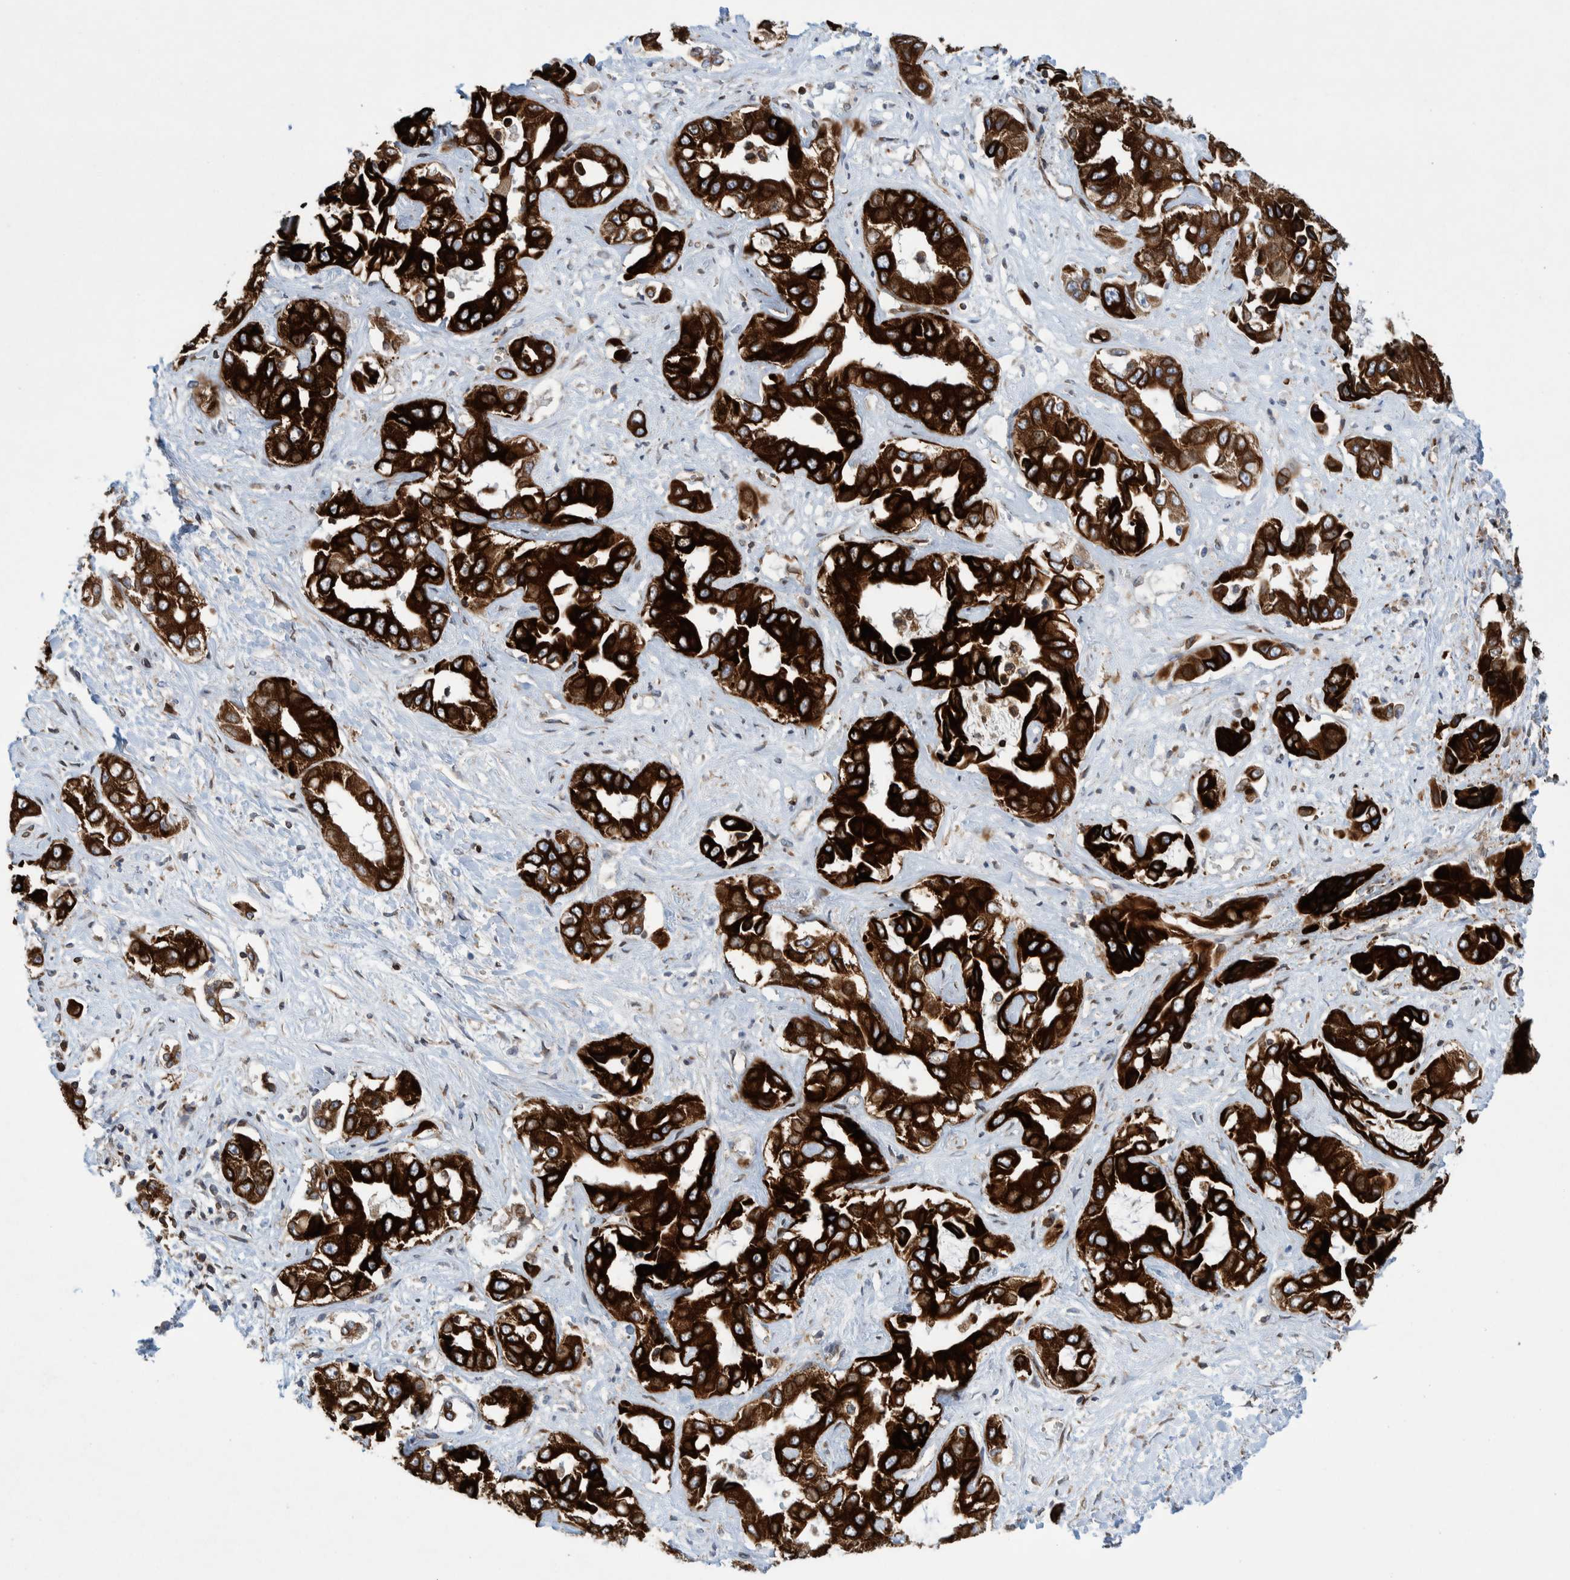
{"staining": {"intensity": "strong", "quantity": ">75%", "location": "cytoplasmic/membranous"}, "tissue": "liver cancer", "cell_type": "Tumor cells", "image_type": "cancer", "snomed": [{"axis": "morphology", "description": "Cholangiocarcinoma"}, {"axis": "topography", "description": "Liver"}], "caption": "This histopathology image exhibits IHC staining of liver cancer (cholangiocarcinoma), with high strong cytoplasmic/membranous expression in approximately >75% of tumor cells.", "gene": "THEM6", "patient": {"sex": "female", "age": 52}}